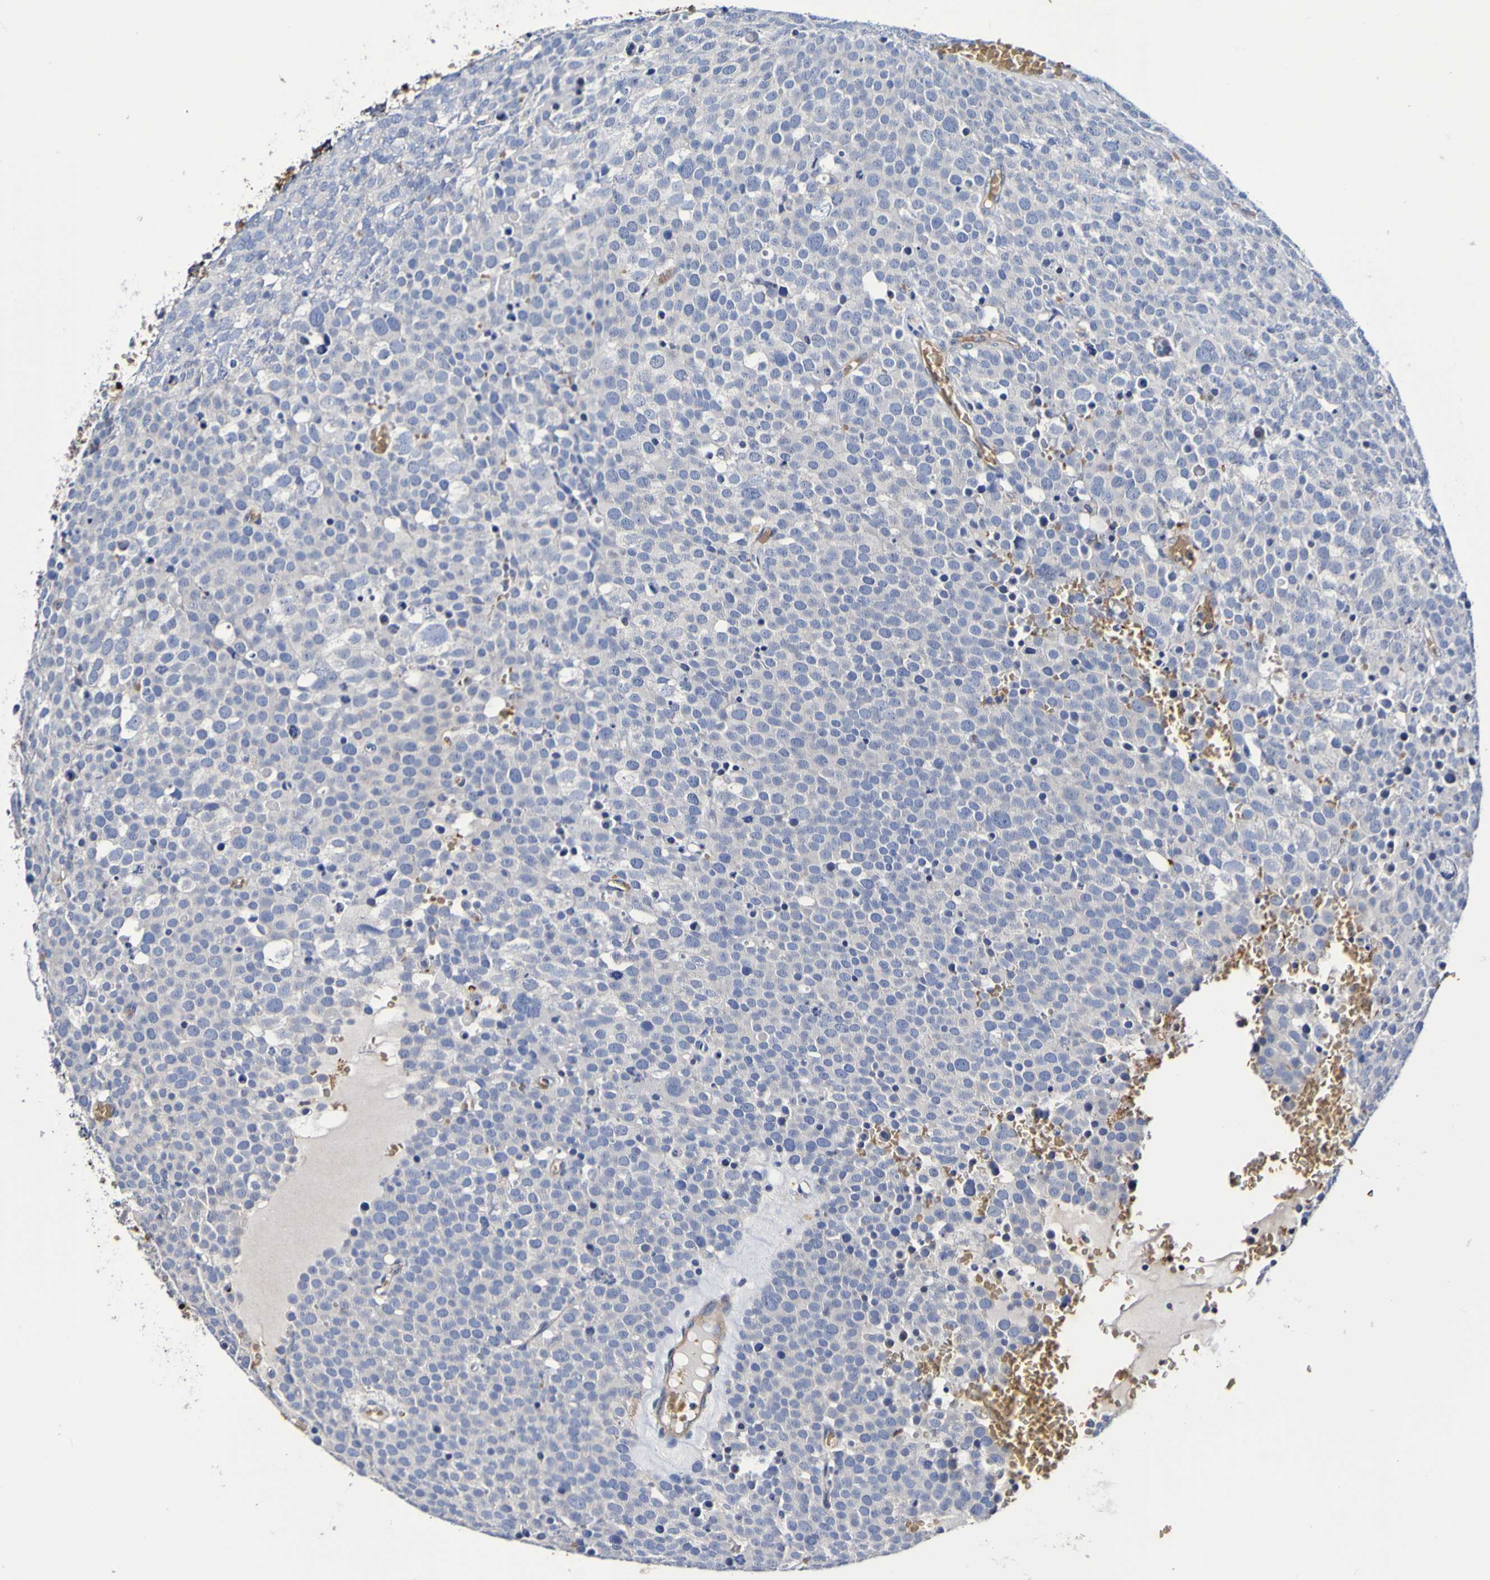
{"staining": {"intensity": "negative", "quantity": "none", "location": "none"}, "tissue": "testis cancer", "cell_type": "Tumor cells", "image_type": "cancer", "snomed": [{"axis": "morphology", "description": "Seminoma, NOS"}, {"axis": "topography", "description": "Testis"}], "caption": "Photomicrograph shows no protein staining in tumor cells of testis cancer tissue.", "gene": "WNT4", "patient": {"sex": "male", "age": 71}}